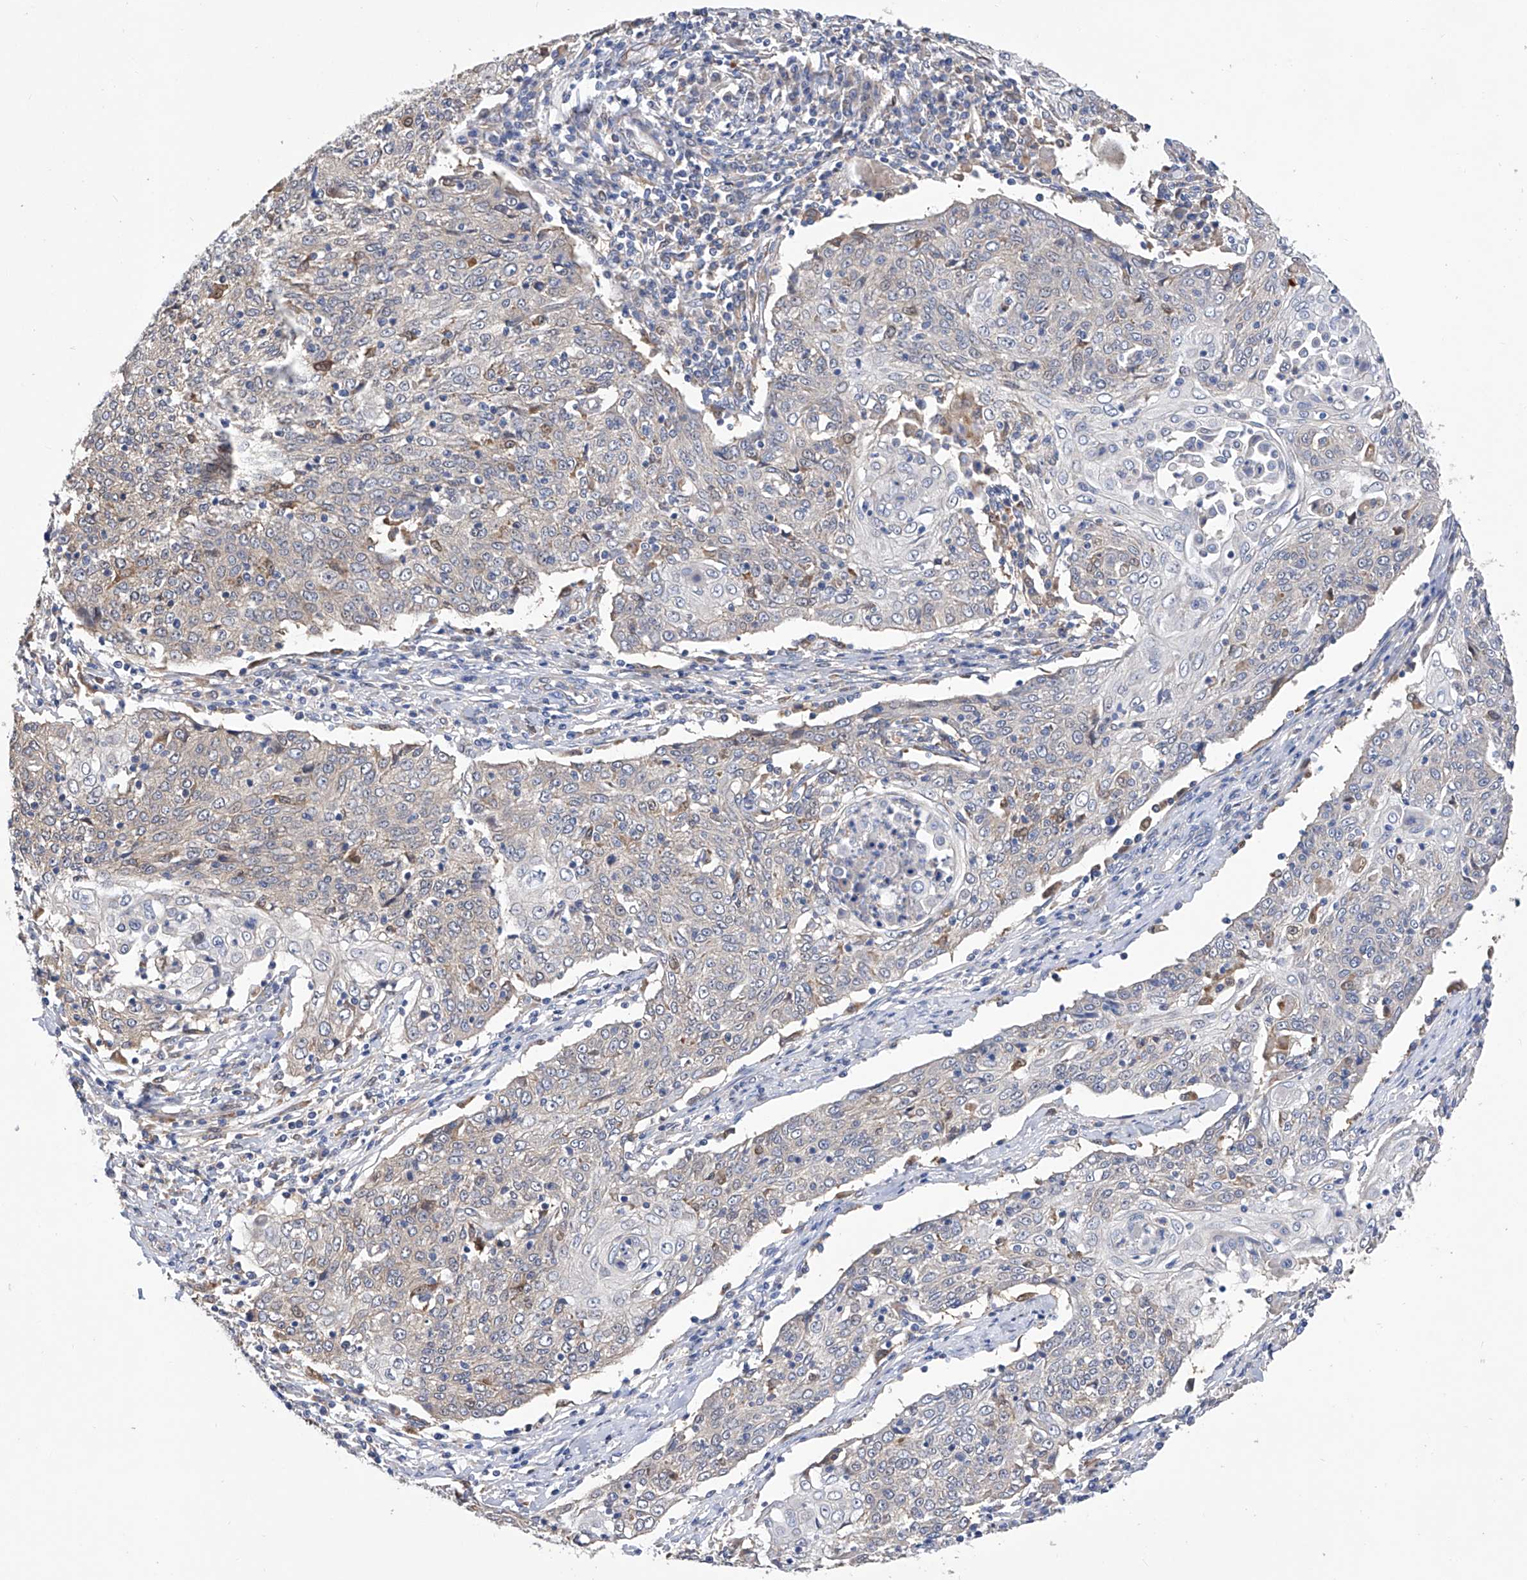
{"staining": {"intensity": "weak", "quantity": "<25%", "location": "cytoplasmic/membranous"}, "tissue": "cervical cancer", "cell_type": "Tumor cells", "image_type": "cancer", "snomed": [{"axis": "morphology", "description": "Squamous cell carcinoma, NOS"}, {"axis": "topography", "description": "Cervix"}], "caption": "The photomicrograph shows no staining of tumor cells in cervical cancer.", "gene": "SPATA20", "patient": {"sex": "female", "age": 48}}